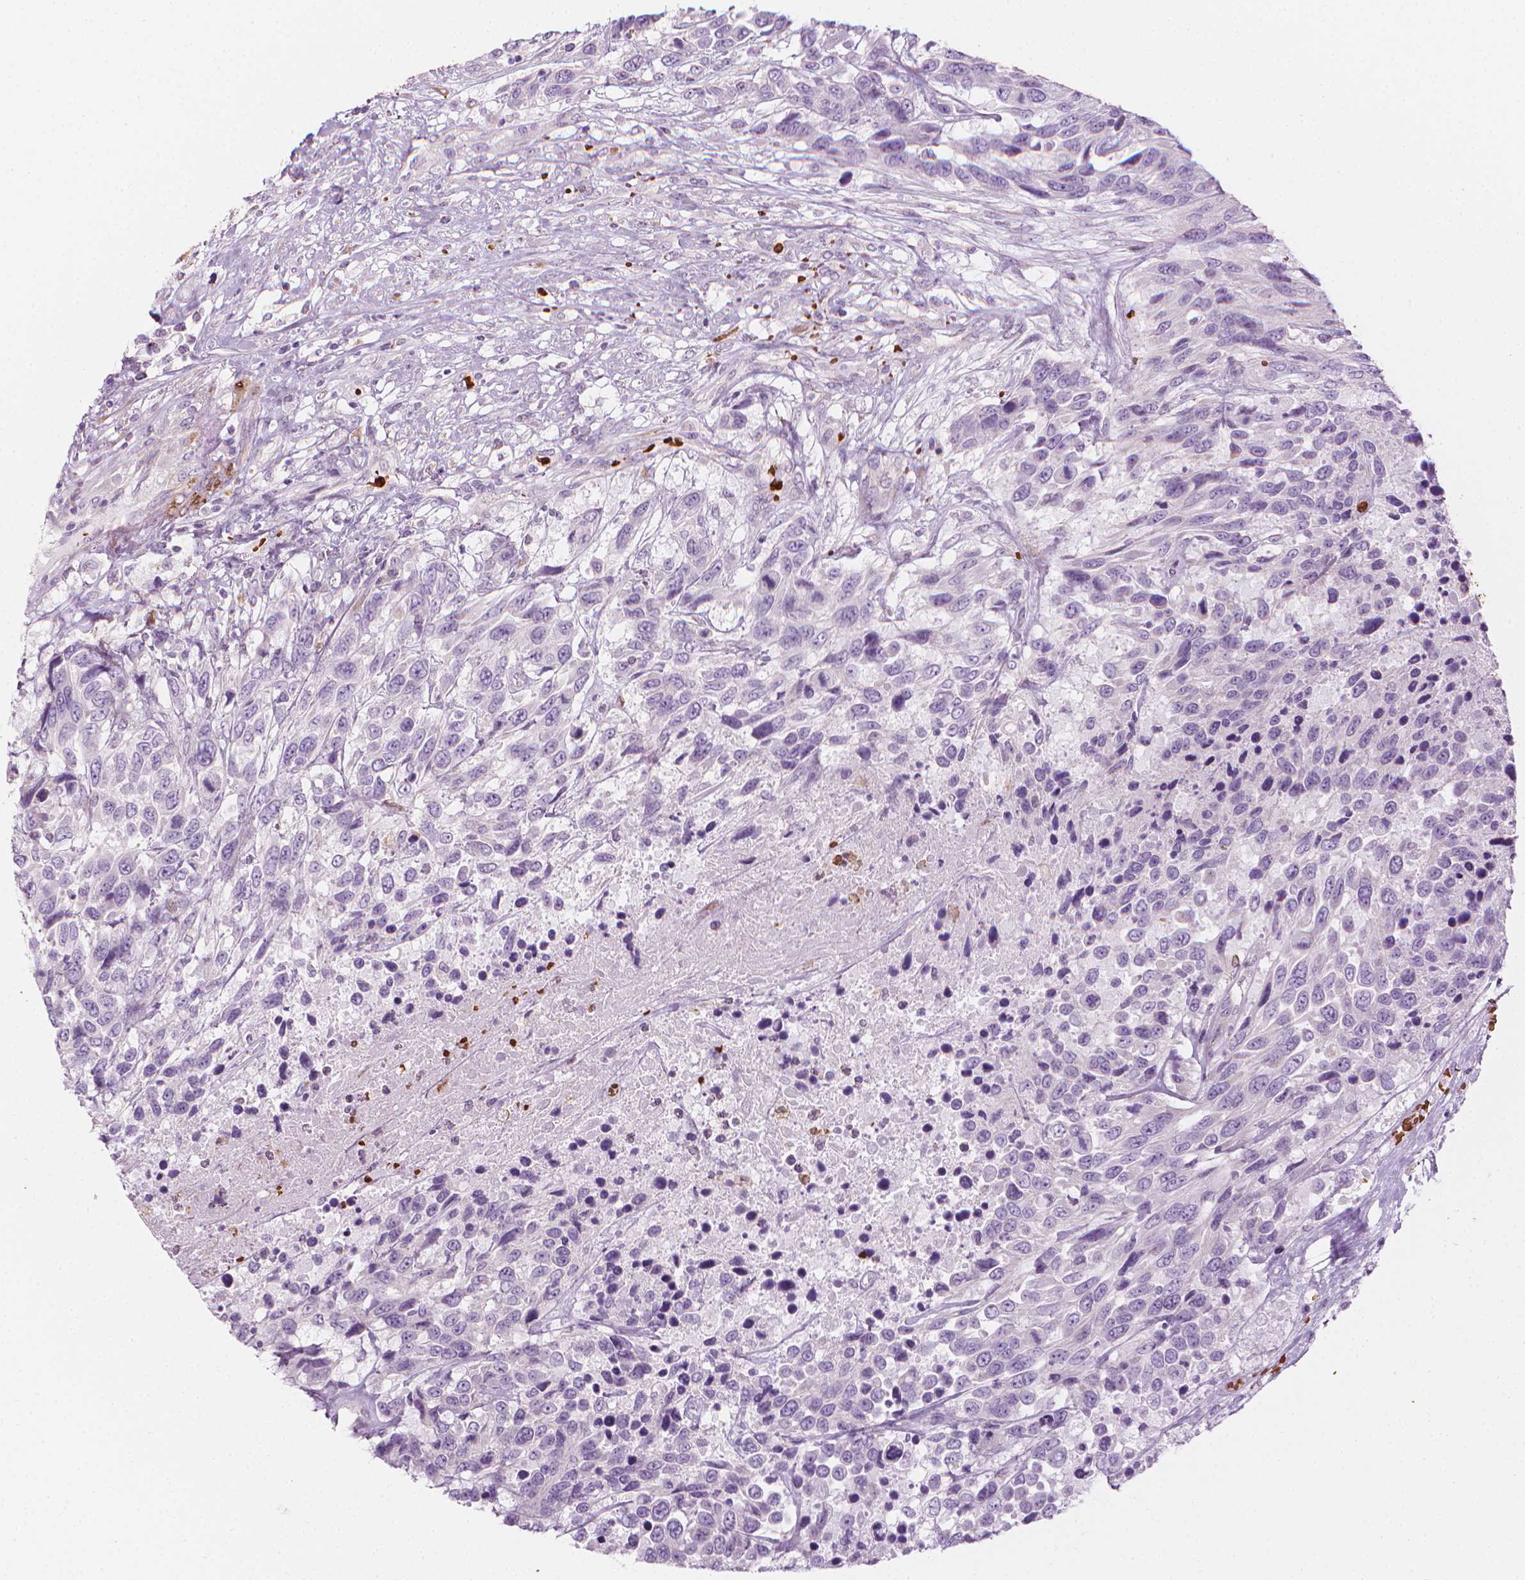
{"staining": {"intensity": "negative", "quantity": "none", "location": "none"}, "tissue": "urothelial cancer", "cell_type": "Tumor cells", "image_type": "cancer", "snomed": [{"axis": "morphology", "description": "Urothelial carcinoma, High grade"}, {"axis": "topography", "description": "Urinary bladder"}], "caption": "A micrograph of urothelial cancer stained for a protein exhibits no brown staining in tumor cells.", "gene": "CES1", "patient": {"sex": "female", "age": 70}}